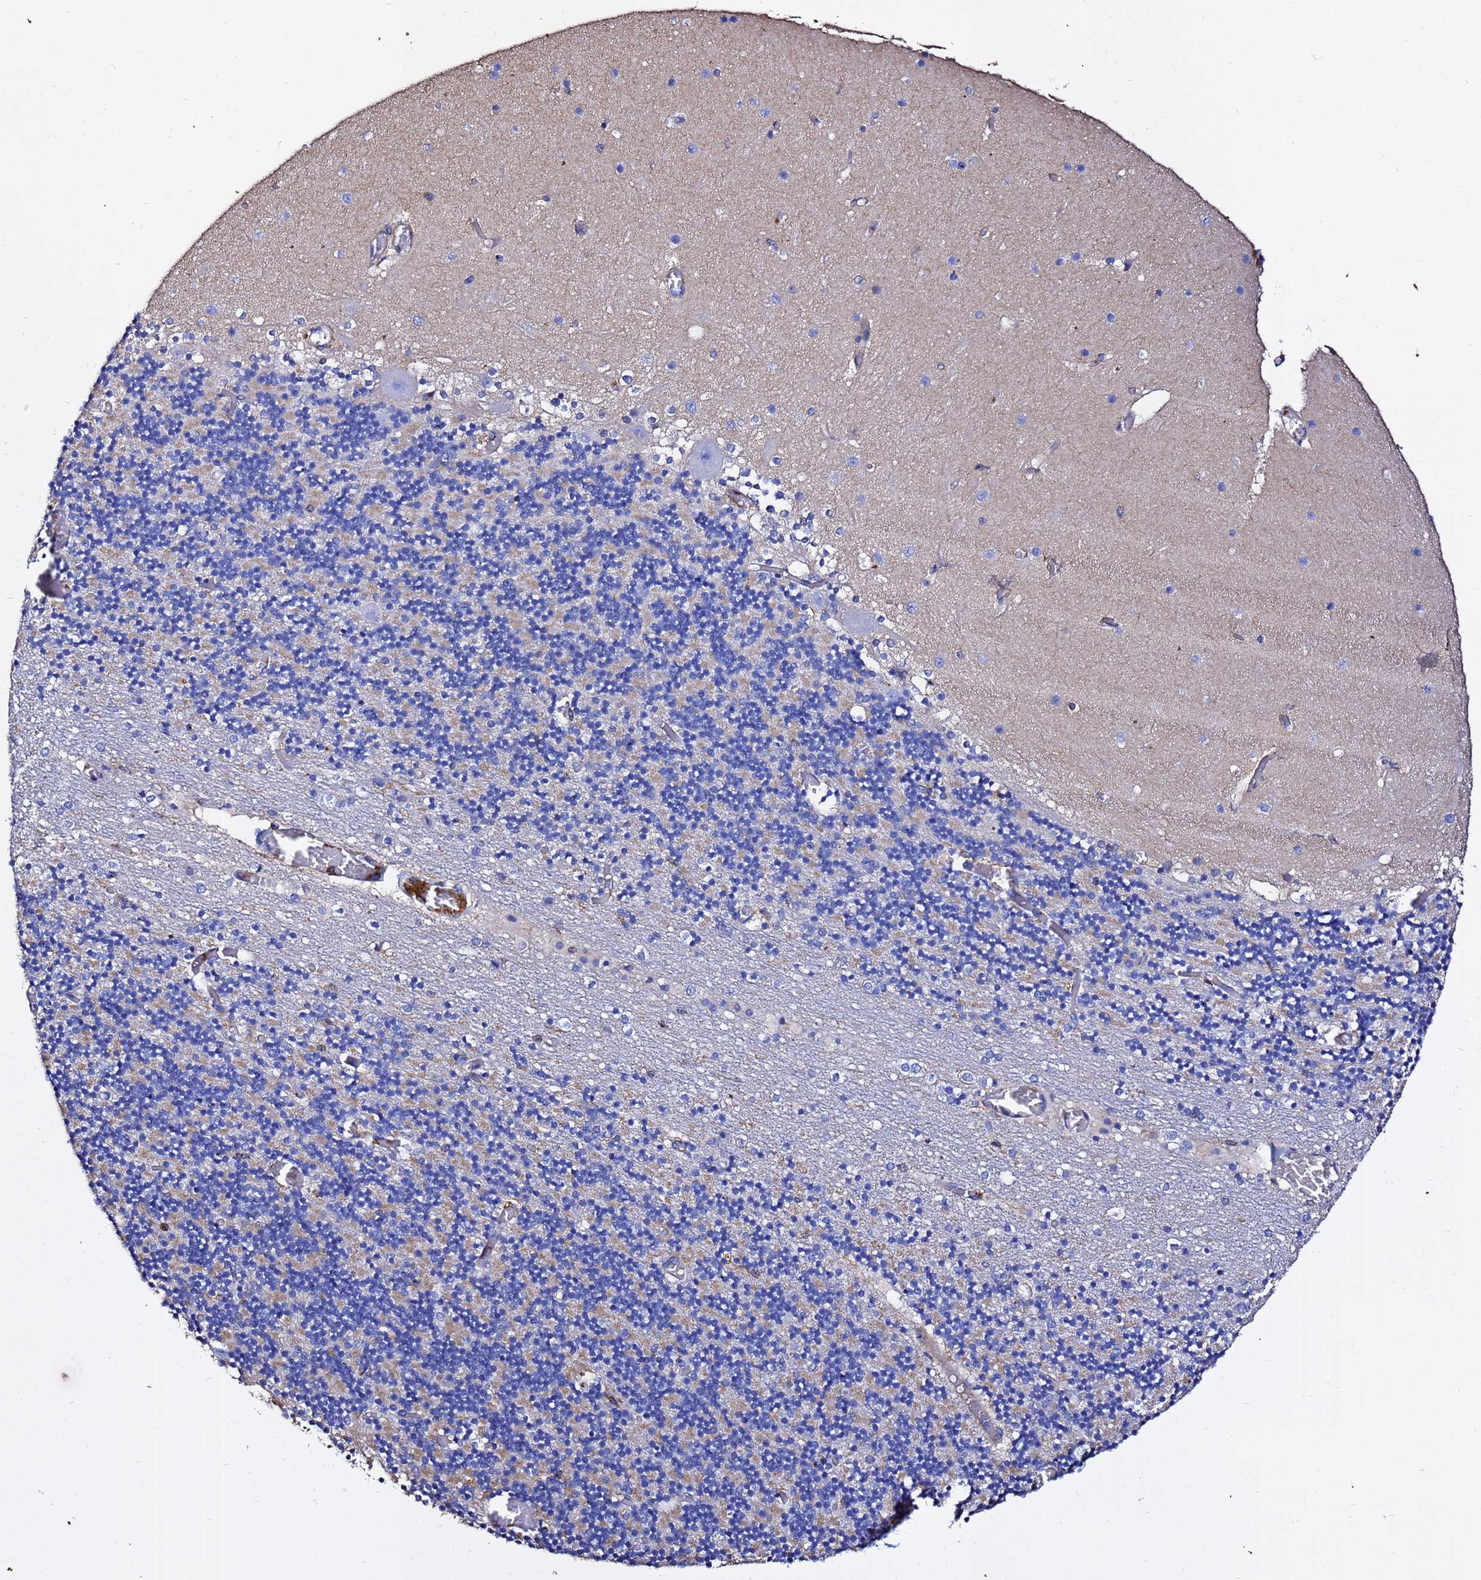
{"staining": {"intensity": "negative", "quantity": "none", "location": "none"}, "tissue": "cerebellum", "cell_type": "Cells in granular layer", "image_type": "normal", "snomed": [{"axis": "morphology", "description": "Normal tissue, NOS"}, {"axis": "topography", "description": "Cerebellum"}], "caption": "High magnification brightfield microscopy of normal cerebellum stained with DAB (brown) and counterstained with hematoxylin (blue): cells in granular layer show no significant expression. (DAB immunohistochemistry (IHC), high magnification).", "gene": "ACTA1", "patient": {"sex": "female", "age": 28}}